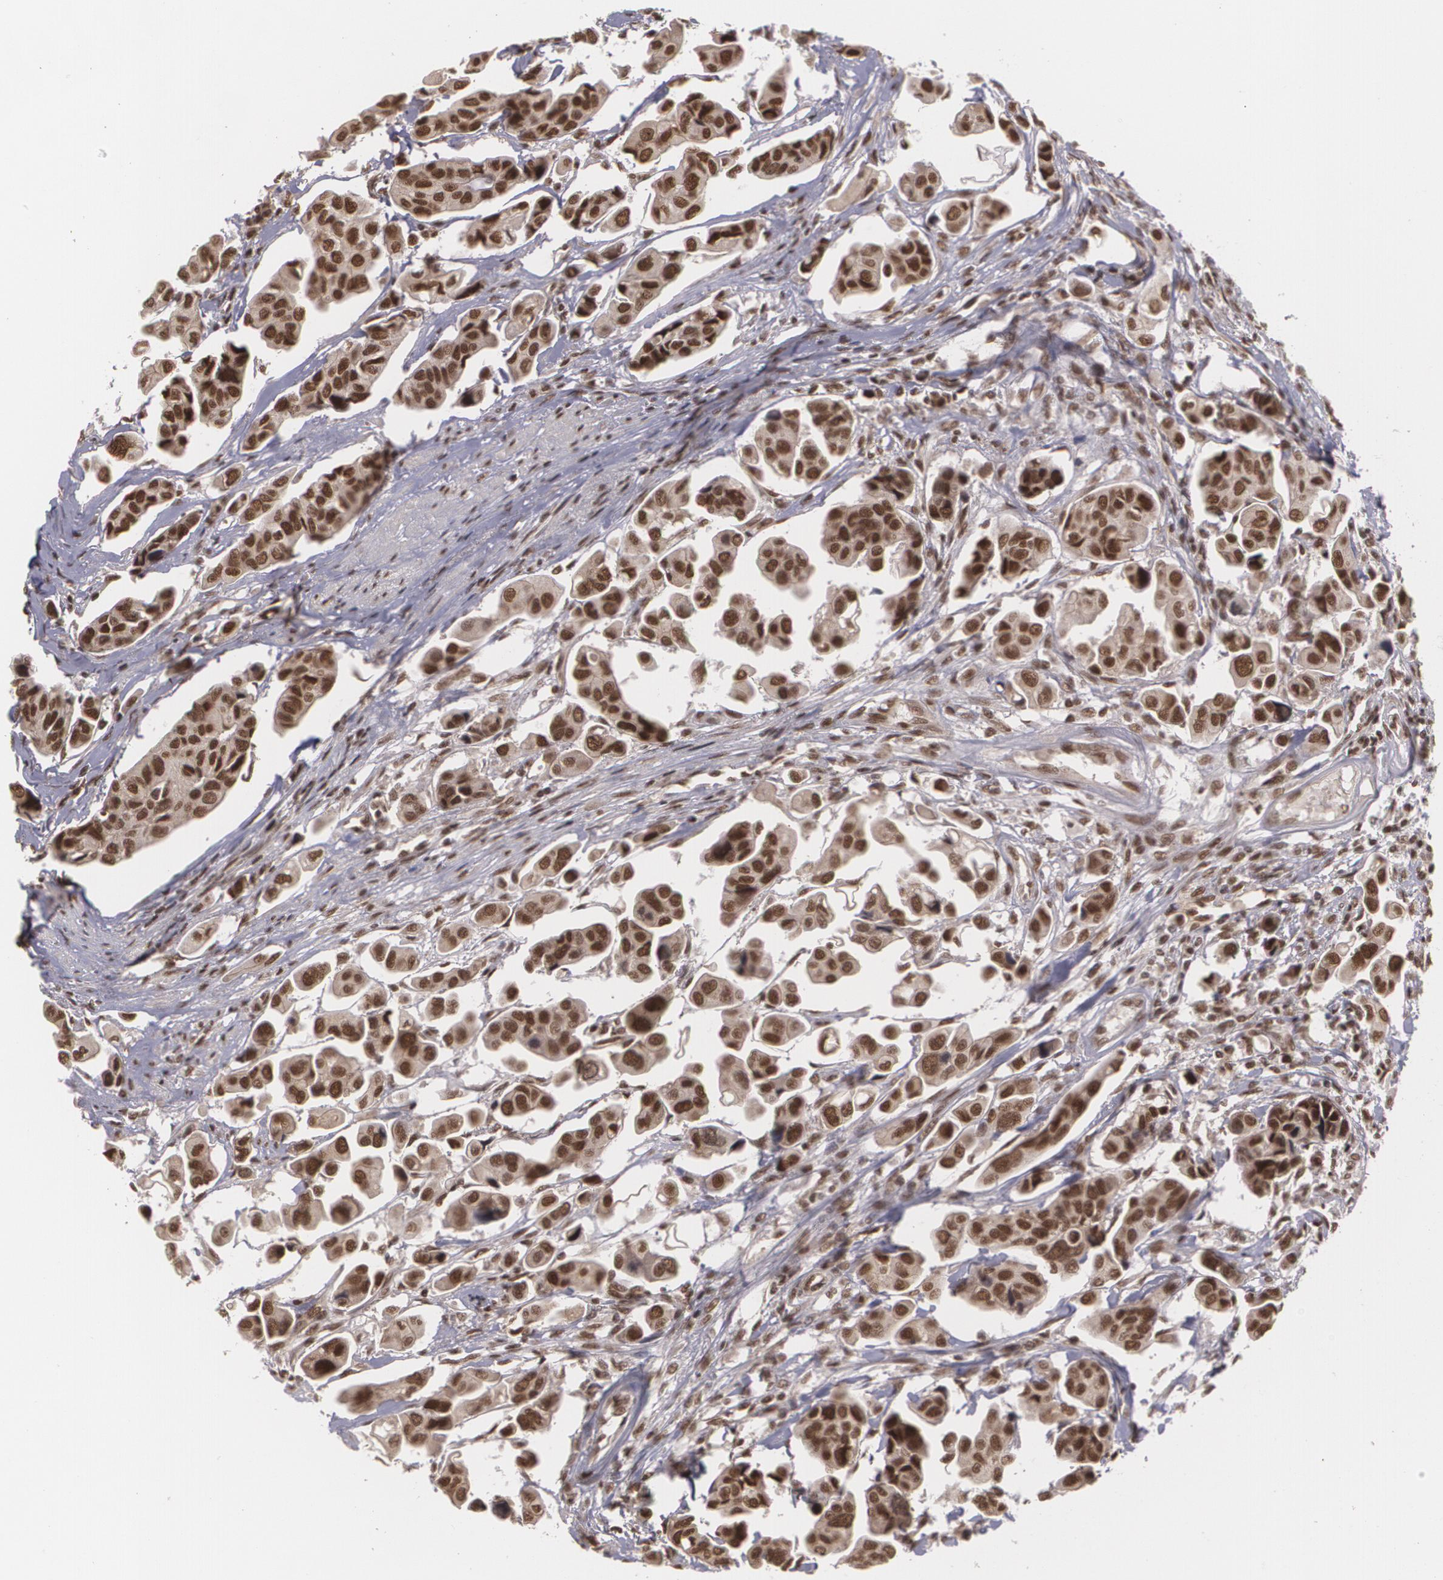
{"staining": {"intensity": "strong", "quantity": ">75%", "location": "nuclear"}, "tissue": "urothelial cancer", "cell_type": "Tumor cells", "image_type": "cancer", "snomed": [{"axis": "morphology", "description": "Adenocarcinoma, NOS"}, {"axis": "topography", "description": "Urinary bladder"}], "caption": "High-power microscopy captured an immunohistochemistry histopathology image of adenocarcinoma, revealing strong nuclear positivity in about >75% of tumor cells.", "gene": "RXRB", "patient": {"sex": "male", "age": 61}}